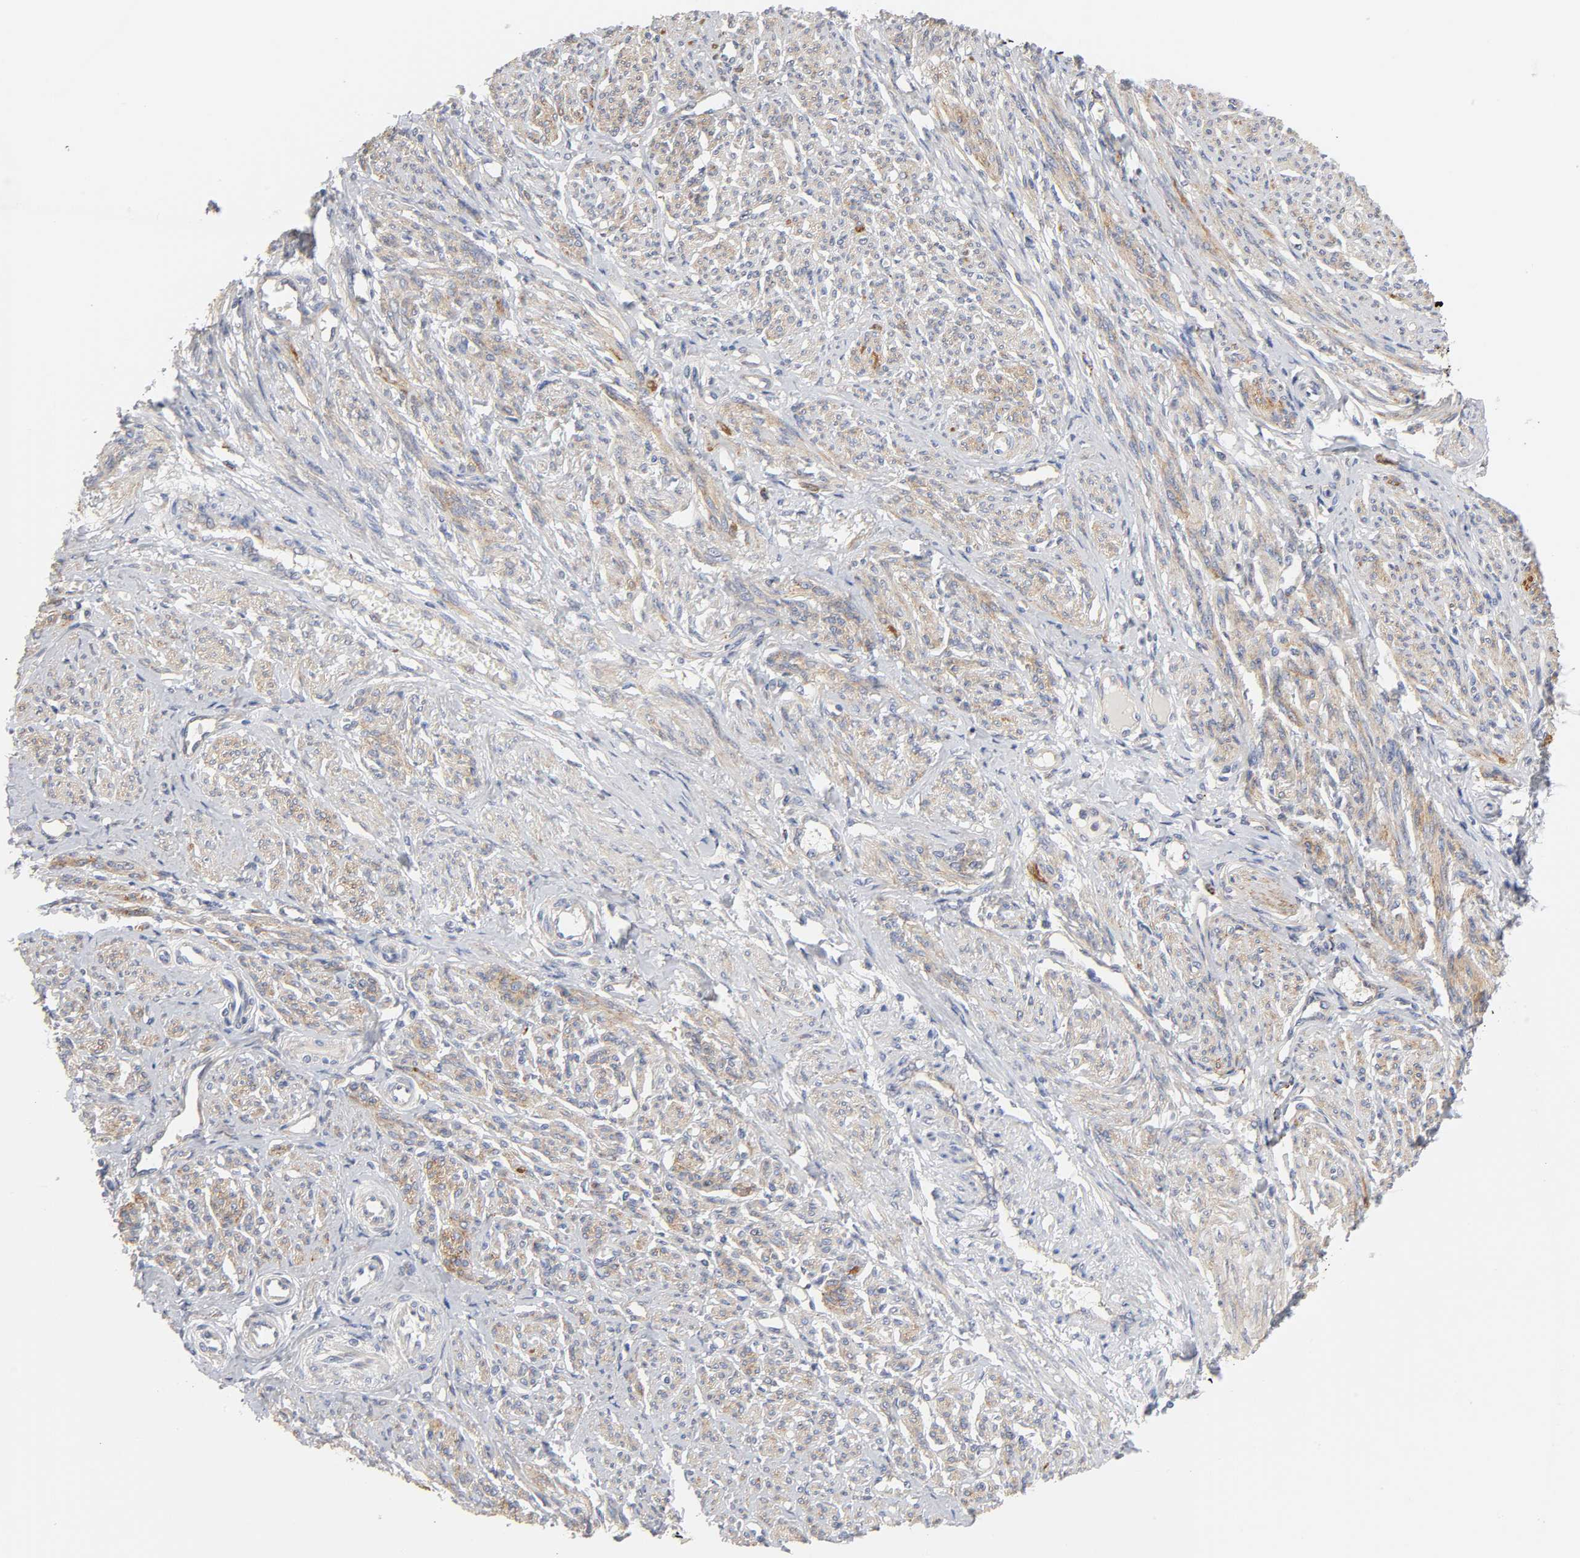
{"staining": {"intensity": "weak", "quantity": "25%-75%", "location": "cytoplasmic/membranous"}, "tissue": "smooth muscle", "cell_type": "Smooth muscle cells", "image_type": "normal", "snomed": [{"axis": "morphology", "description": "Normal tissue, NOS"}, {"axis": "topography", "description": "Smooth muscle"}], "caption": "A high-resolution histopathology image shows immunohistochemistry (IHC) staining of unremarkable smooth muscle, which exhibits weak cytoplasmic/membranous expression in approximately 25%-75% of smooth muscle cells. (Stains: DAB in brown, nuclei in blue, Microscopy: brightfield microscopy at high magnification).", "gene": "C17orf75", "patient": {"sex": "female", "age": 65}}